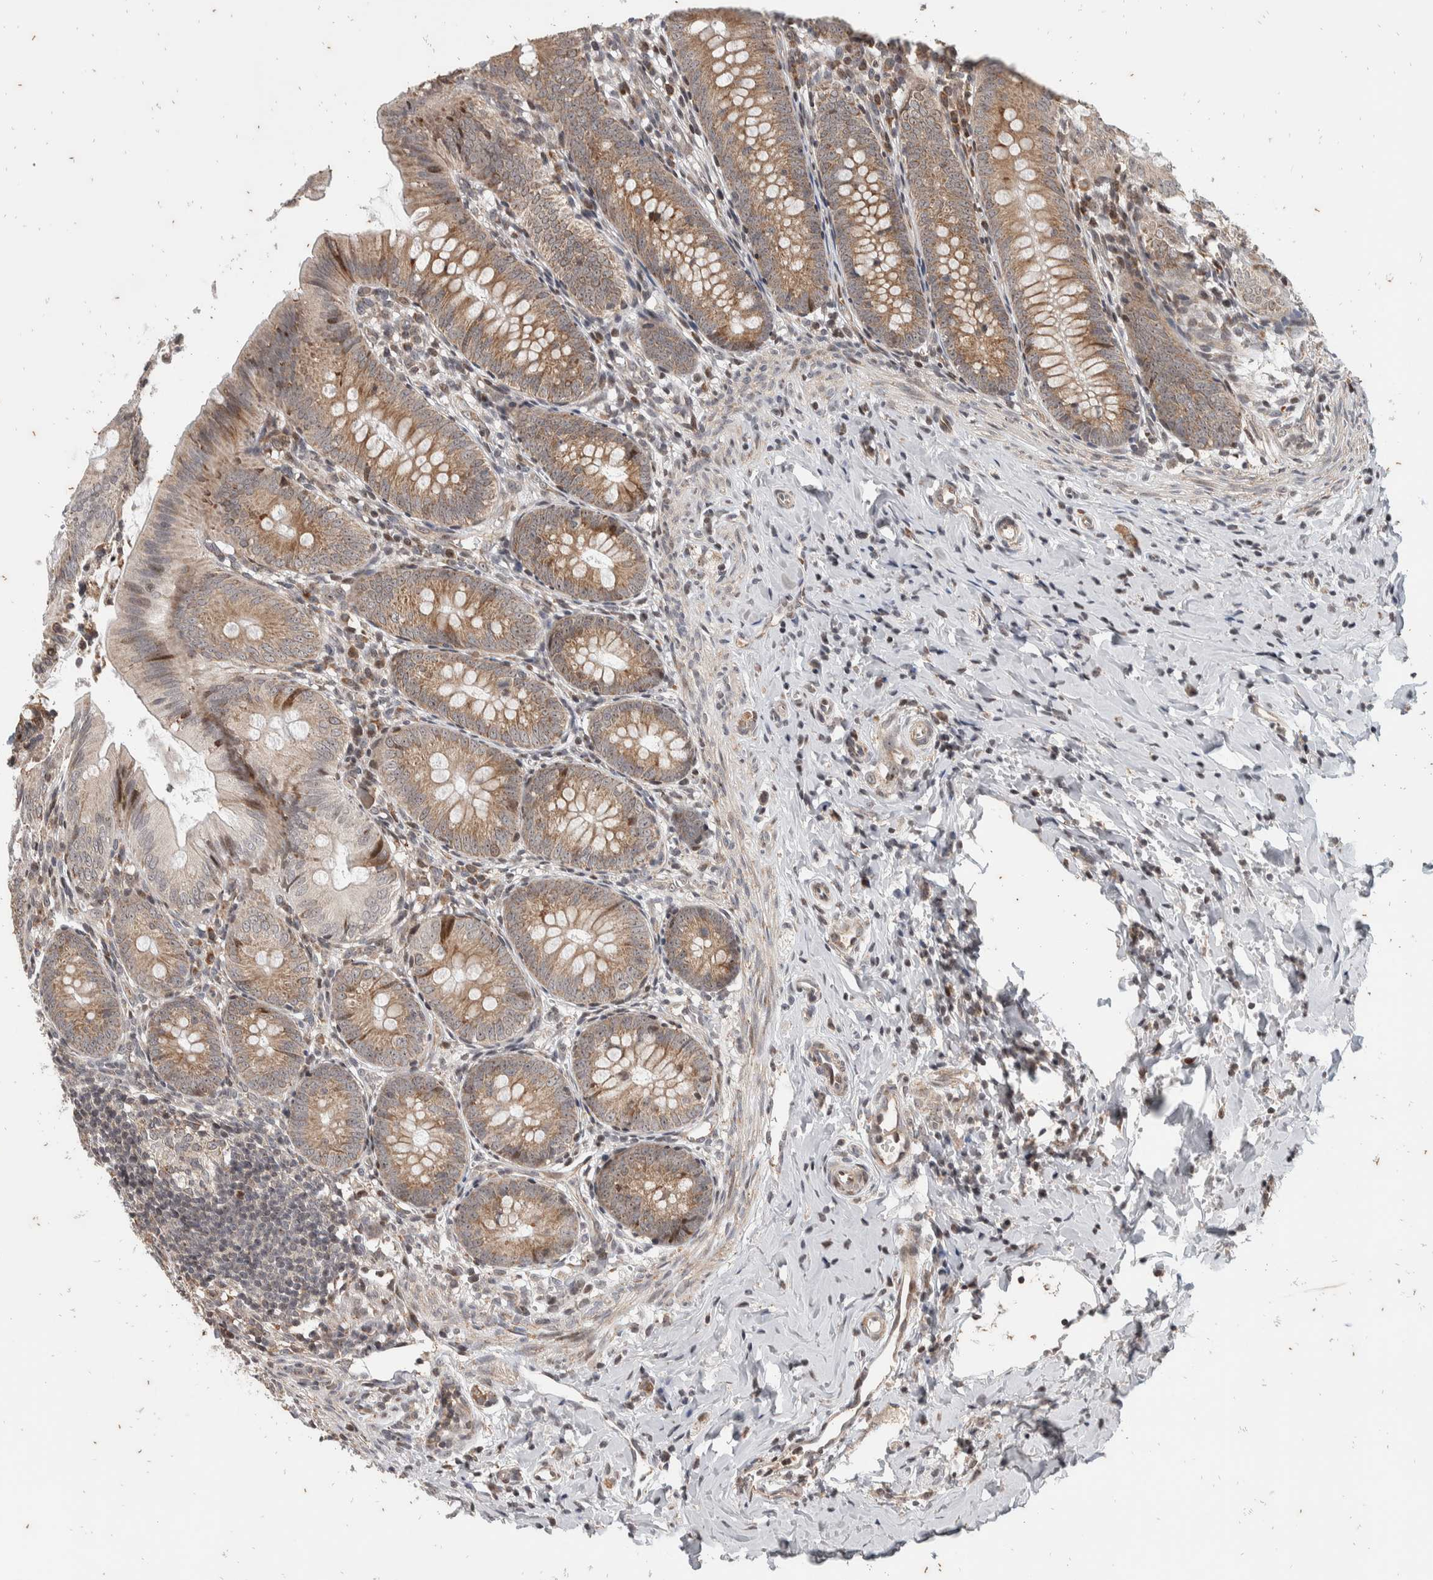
{"staining": {"intensity": "moderate", "quantity": ">75%", "location": "cytoplasmic/membranous,nuclear"}, "tissue": "appendix", "cell_type": "Glandular cells", "image_type": "normal", "snomed": [{"axis": "morphology", "description": "Normal tissue, NOS"}, {"axis": "topography", "description": "Appendix"}], "caption": "A brown stain labels moderate cytoplasmic/membranous,nuclear staining of a protein in glandular cells of normal appendix.", "gene": "ATXN7L1", "patient": {"sex": "male", "age": 1}}